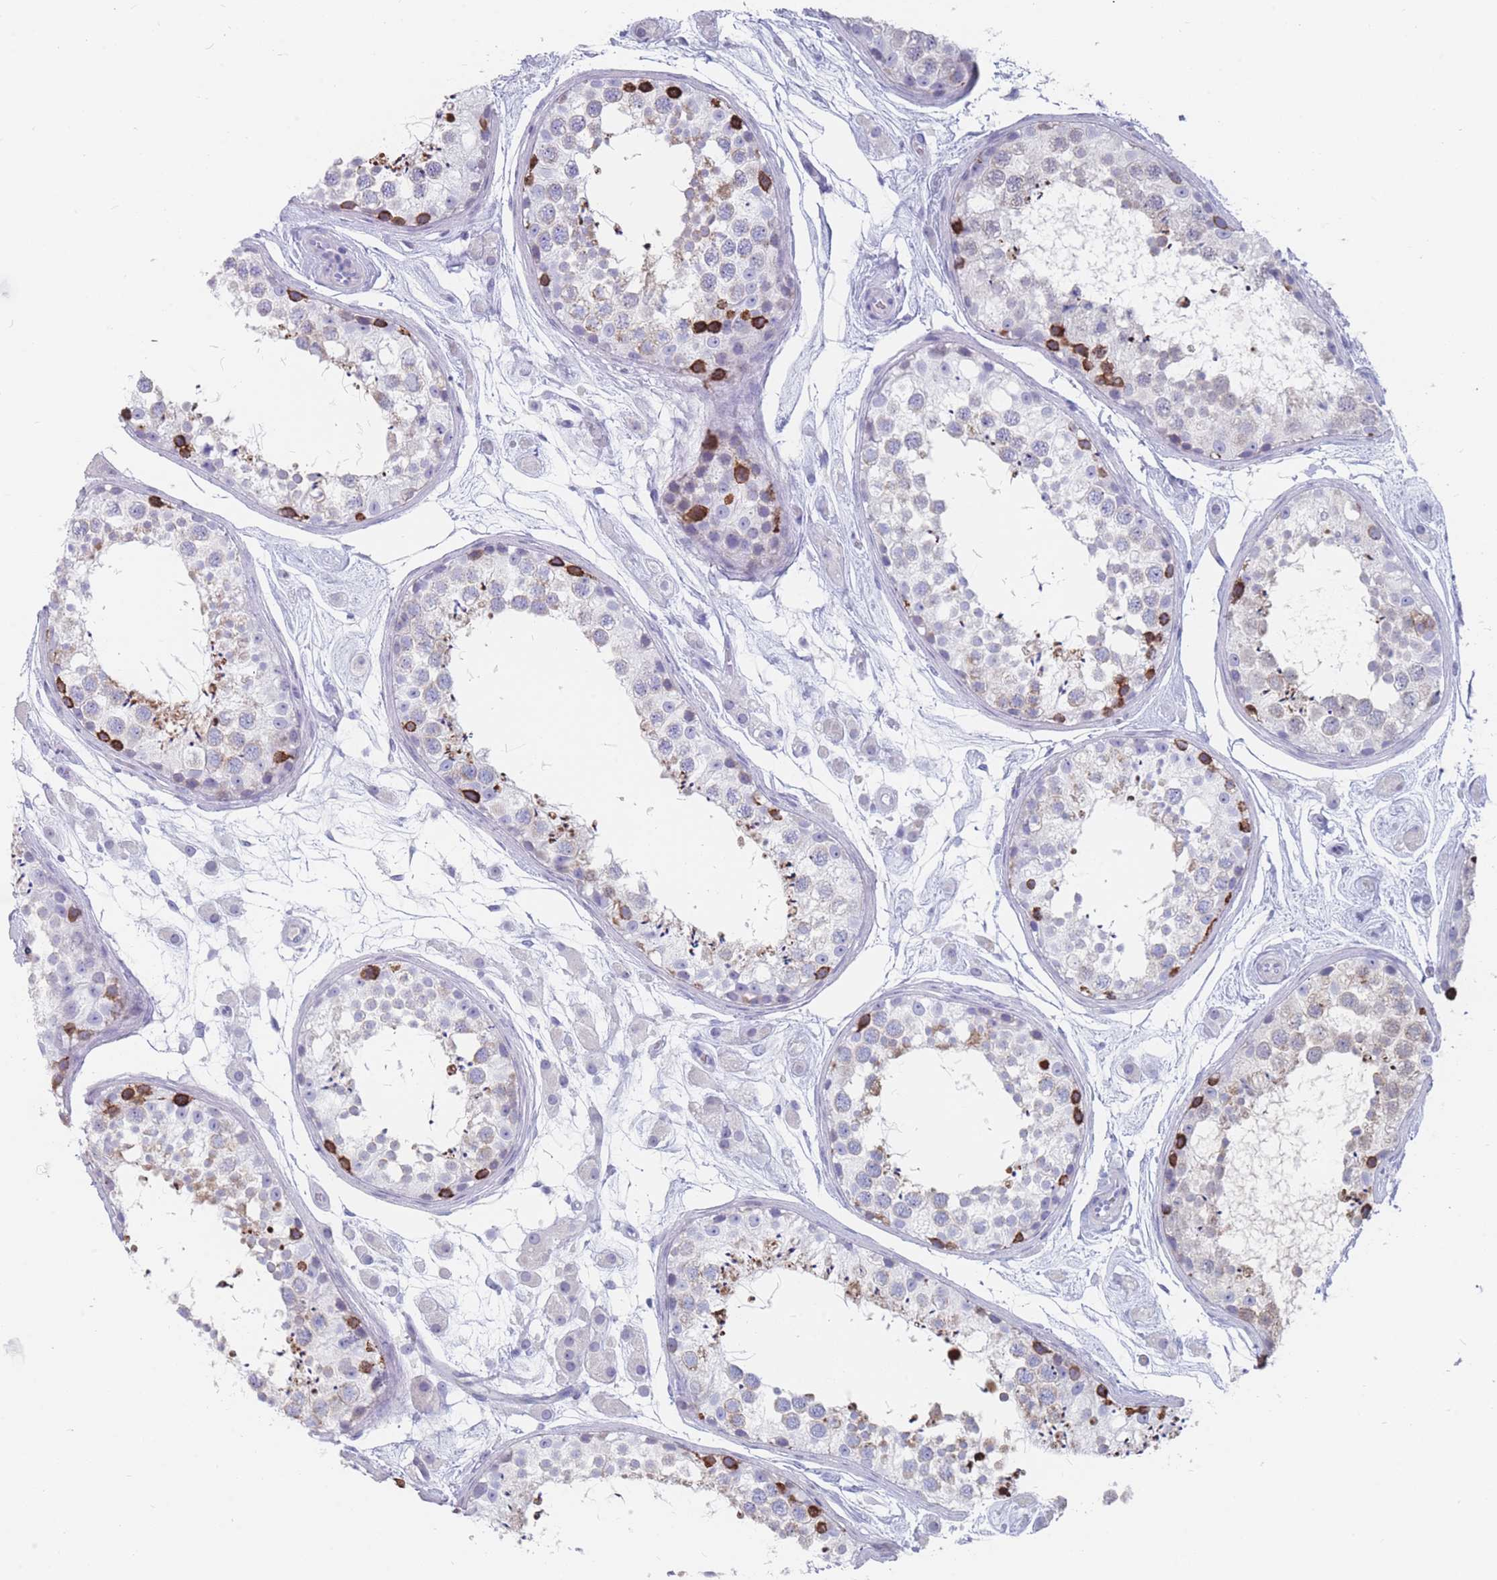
{"staining": {"intensity": "strong", "quantity": "<25%", "location": "cytoplasmic/membranous"}, "tissue": "testis", "cell_type": "Cells in seminiferous ducts", "image_type": "normal", "snomed": [{"axis": "morphology", "description": "Normal tissue, NOS"}, {"axis": "topography", "description": "Testis"}], "caption": "DAB (3,3'-diaminobenzidine) immunohistochemical staining of benign testis shows strong cytoplasmic/membranous protein expression in approximately <25% of cells in seminiferous ducts.", "gene": "ST8SIA5", "patient": {"sex": "male", "age": 25}}